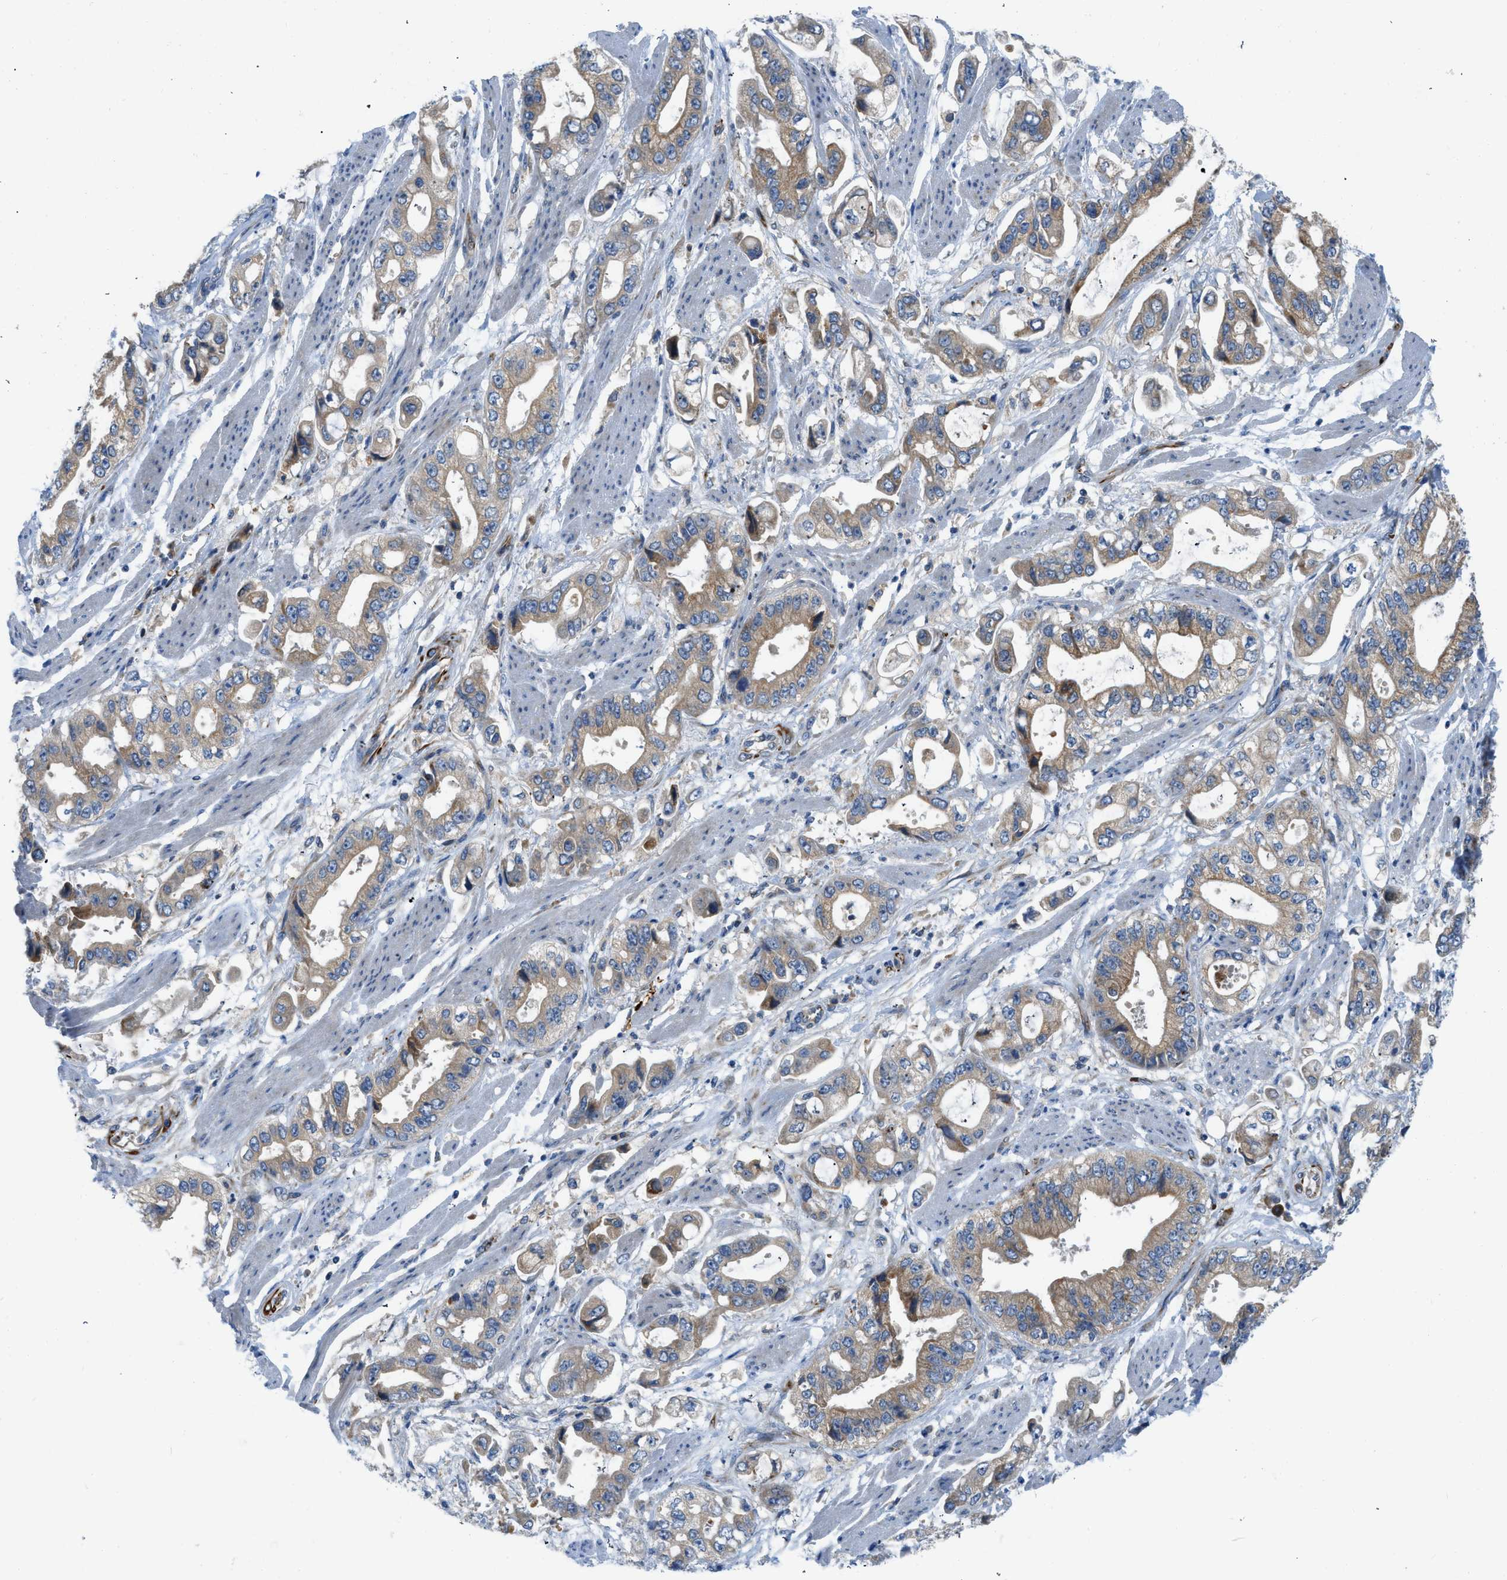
{"staining": {"intensity": "weak", "quantity": "25%-75%", "location": "cytoplasmic/membranous"}, "tissue": "stomach cancer", "cell_type": "Tumor cells", "image_type": "cancer", "snomed": [{"axis": "morphology", "description": "Normal tissue, NOS"}, {"axis": "morphology", "description": "Adenocarcinoma, NOS"}, {"axis": "topography", "description": "Stomach"}], "caption": "Immunohistochemical staining of adenocarcinoma (stomach) reveals weak cytoplasmic/membranous protein positivity in about 25%-75% of tumor cells. (Stains: DAB (3,3'-diaminobenzidine) in brown, nuclei in blue, Microscopy: brightfield microscopy at high magnification).", "gene": "ZNF831", "patient": {"sex": "male", "age": 62}}